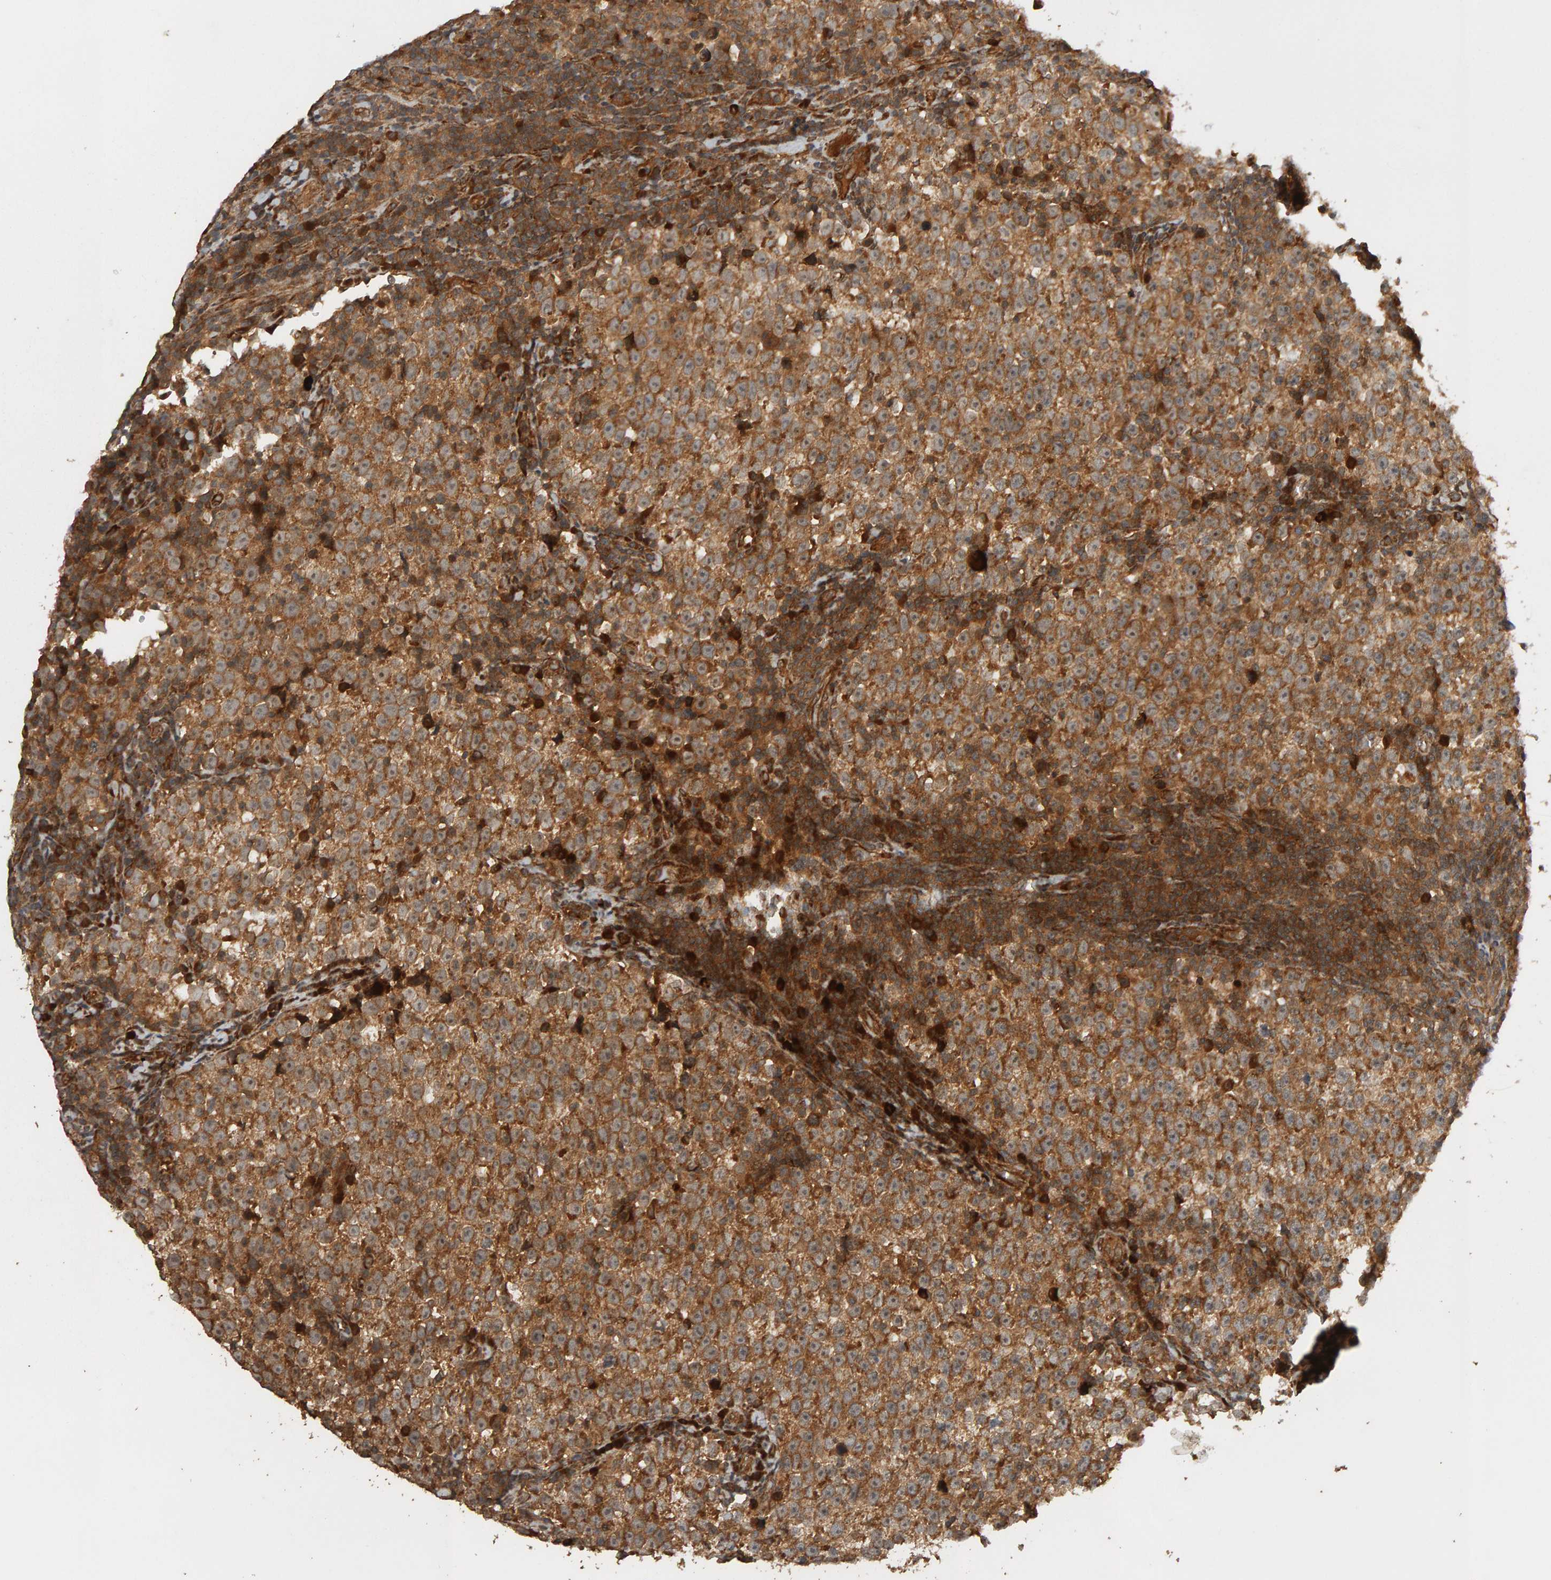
{"staining": {"intensity": "moderate", "quantity": ">75%", "location": "cytoplasmic/membranous"}, "tissue": "testis cancer", "cell_type": "Tumor cells", "image_type": "cancer", "snomed": [{"axis": "morphology", "description": "Normal tissue, NOS"}, {"axis": "morphology", "description": "Seminoma, NOS"}, {"axis": "topography", "description": "Testis"}], "caption": "Immunohistochemistry (IHC) (DAB (3,3'-diaminobenzidine)) staining of seminoma (testis) displays moderate cytoplasmic/membranous protein positivity in about >75% of tumor cells. (Stains: DAB (3,3'-diaminobenzidine) in brown, nuclei in blue, Microscopy: brightfield microscopy at high magnification).", "gene": "ZFAND1", "patient": {"sex": "male", "age": 43}}